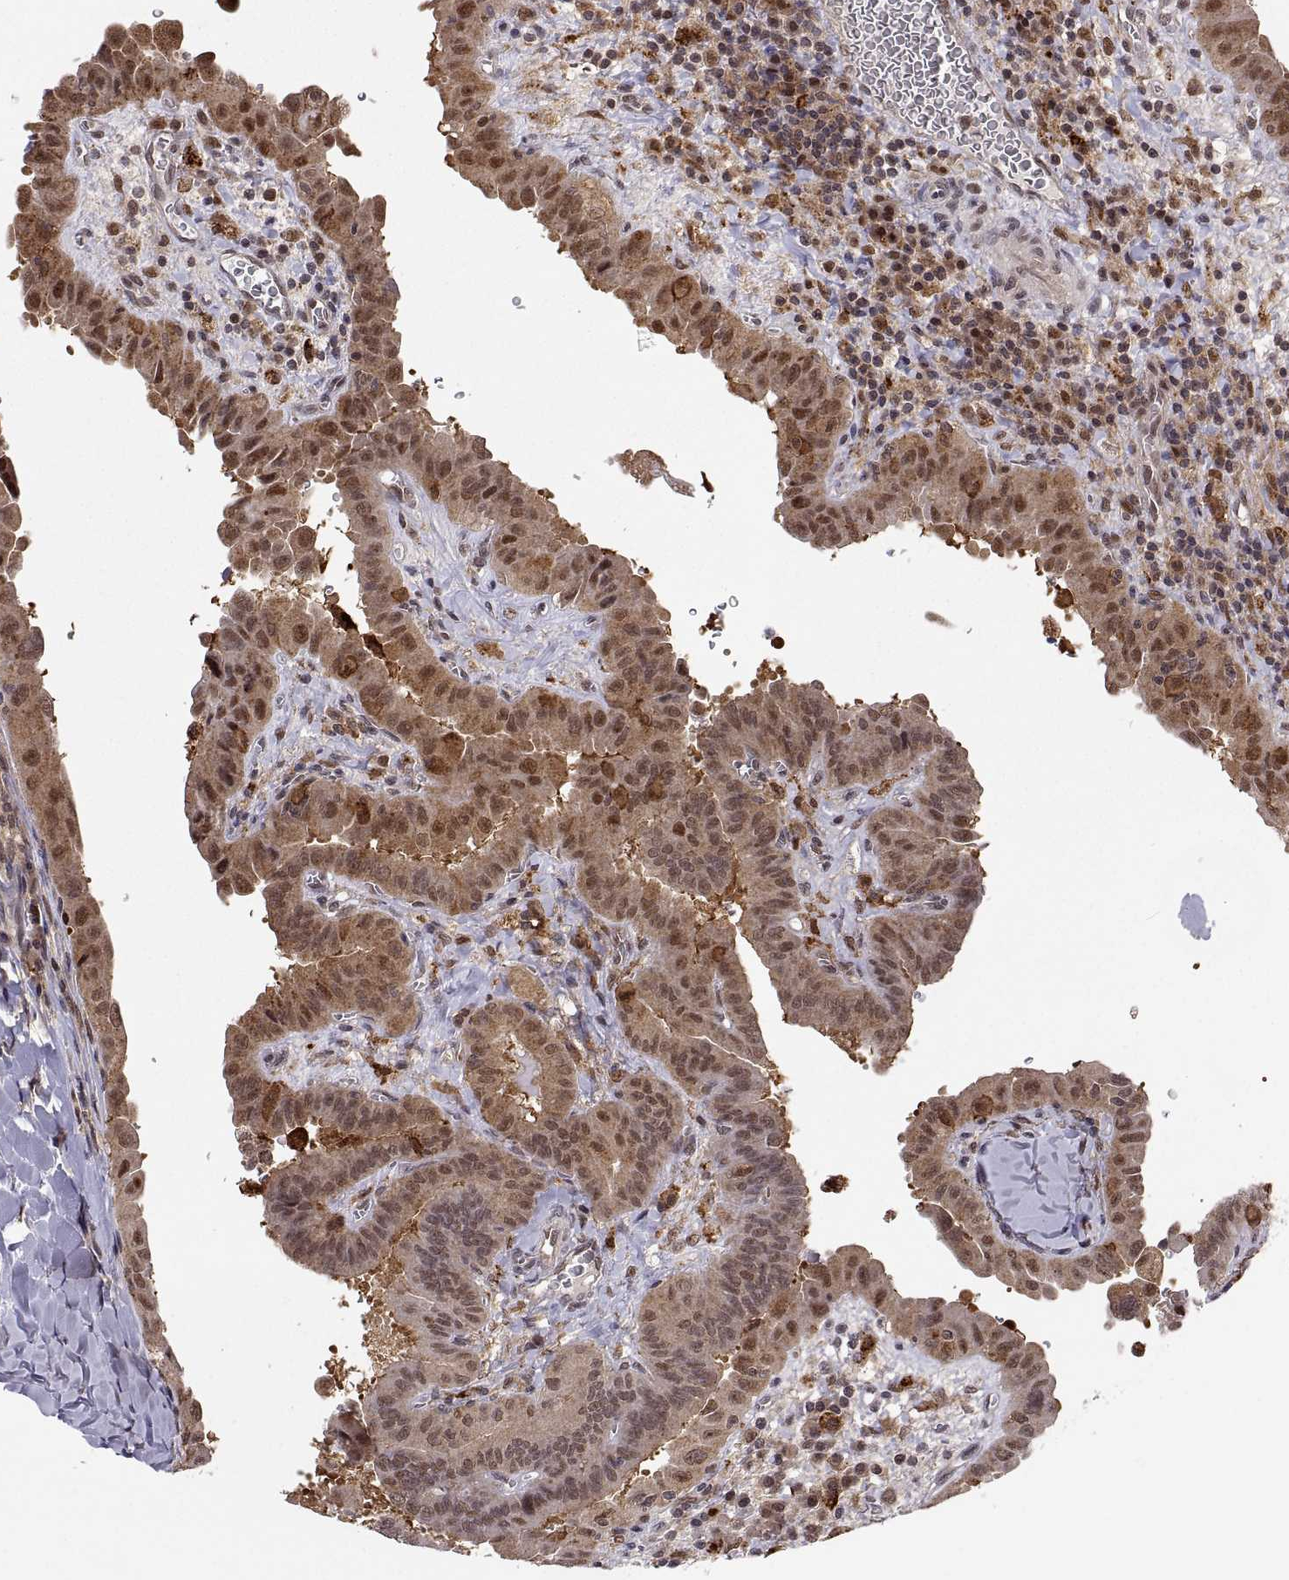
{"staining": {"intensity": "moderate", "quantity": ">75%", "location": "cytoplasmic/membranous,nuclear"}, "tissue": "thyroid cancer", "cell_type": "Tumor cells", "image_type": "cancer", "snomed": [{"axis": "morphology", "description": "Papillary adenocarcinoma, NOS"}, {"axis": "topography", "description": "Thyroid gland"}], "caption": "The image shows immunohistochemical staining of papillary adenocarcinoma (thyroid). There is moderate cytoplasmic/membranous and nuclear positivity is present in approximately >75% of tumor cells. (Brightfield microscopy of DAB IHC at high magnification).", "gene": "PSMC2", "patient": {"sex": "female", "age": 37}}